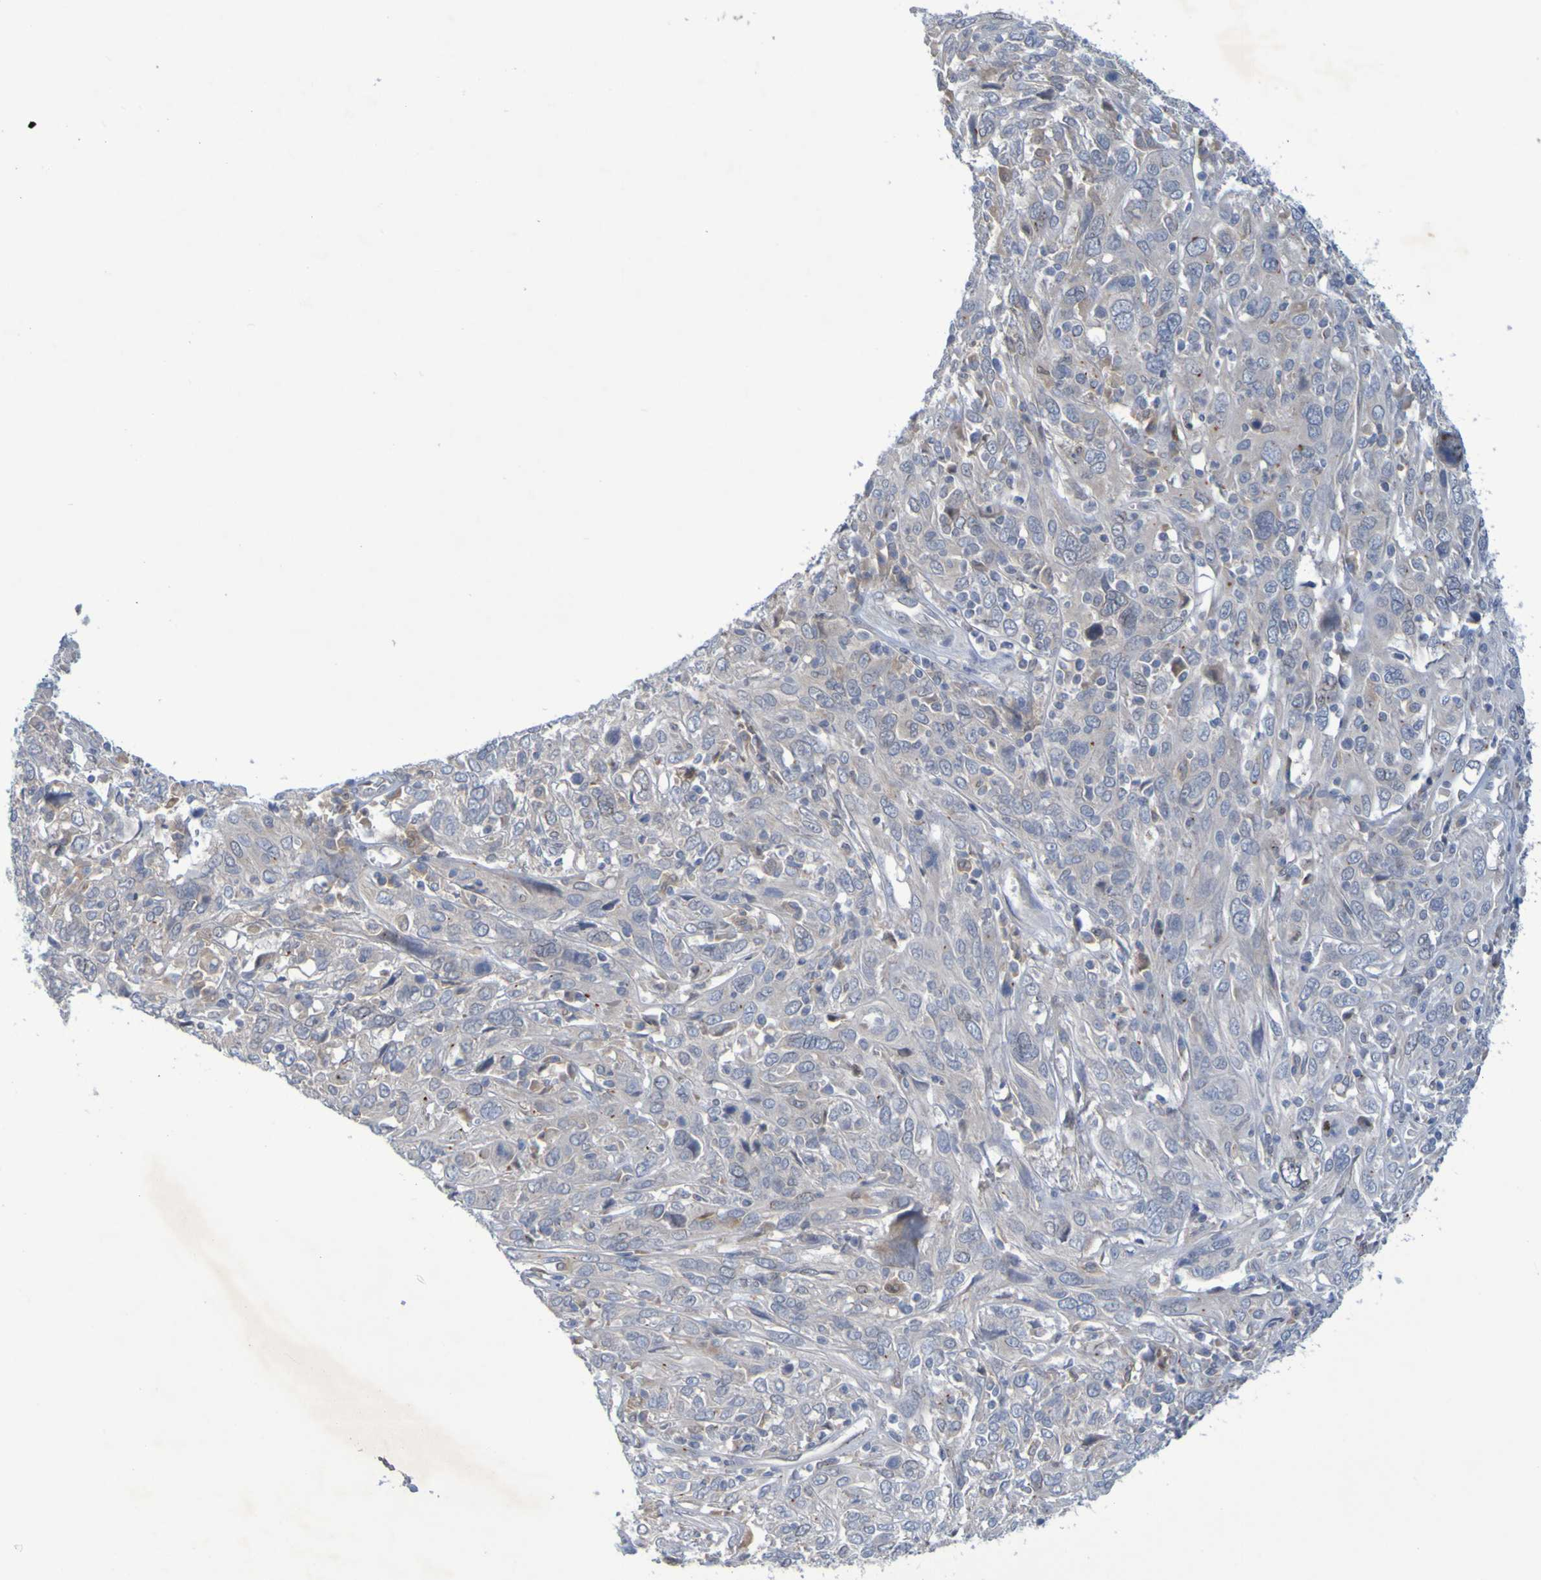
{"staining": {"intensity": "weak", "quantity": "<25%", "location": "cytoplasmic/membranous"}, "tissue": "cervical cancer", "cell_type": "Tumor cells", "image_type": "cancer", "snomed": [{"axis": "morphology", "description": "Squamous cell carcinoma, NOS"}, {"axis": "topography", "description": "Cervix"}], "caption": "IHC of cervical cancer (squamous cell carcinoma) demonstrates no staining in tumor cells.", "gene": "LILRB5", "patient": {"sex": "female", "age": 46}}